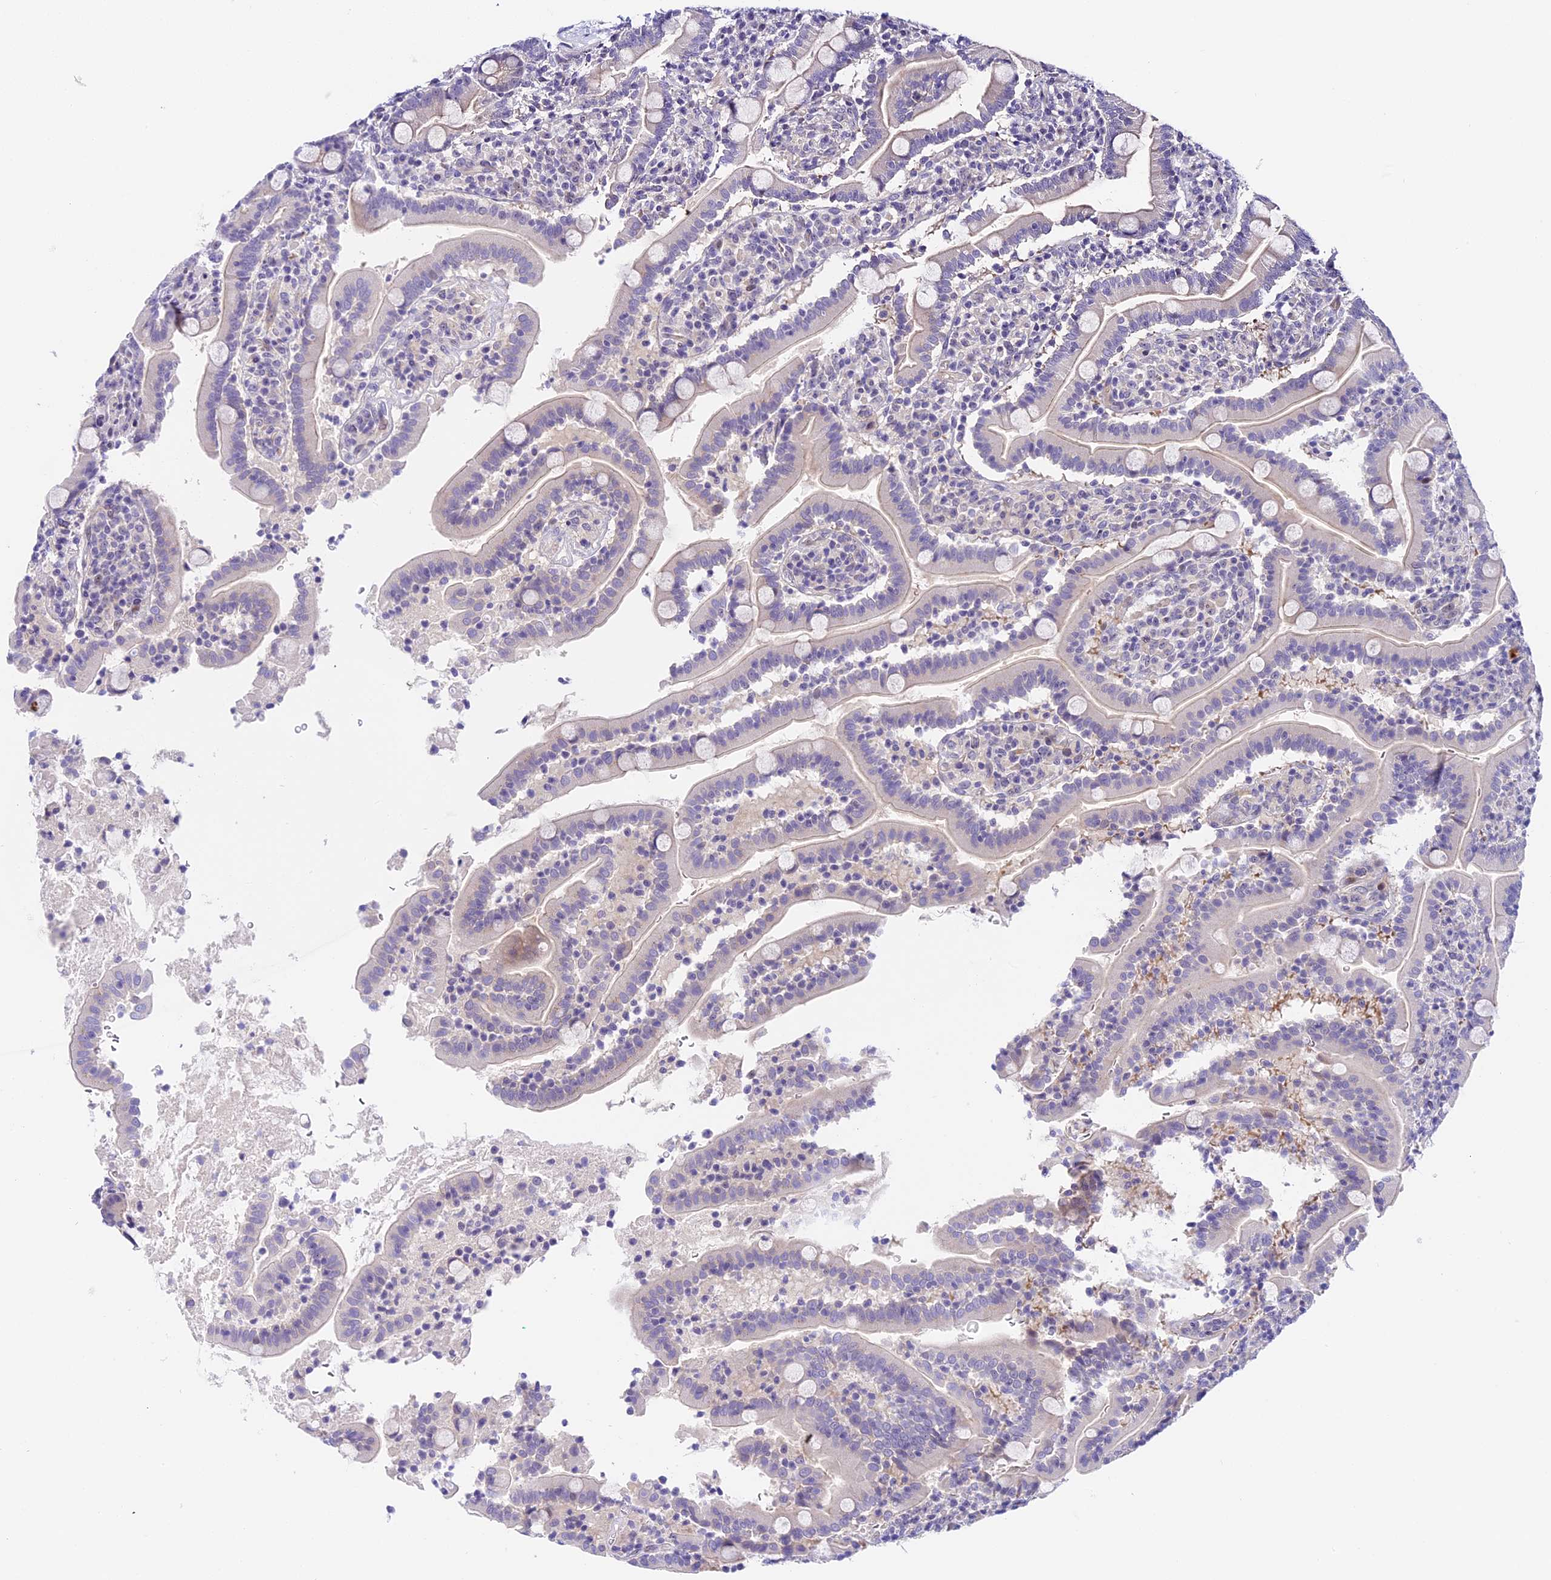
{"staining": {"intensity": "negative", "quantity": "none", "location": "none"}, "tissue": "duodenum", "cell_type": "Glandular cells", "image_type": "normal", "snomed": [{"axis": "morphology", "description": "Normal tissue, NOS"}, {"axis": "topography", "description": "Duodenum"}], "caption": "Image shows no significant protein expression in glandular cells of unremarkable duodenum.", "gene": "MIDN", "patient": {"sex": "male", "age": 35}}